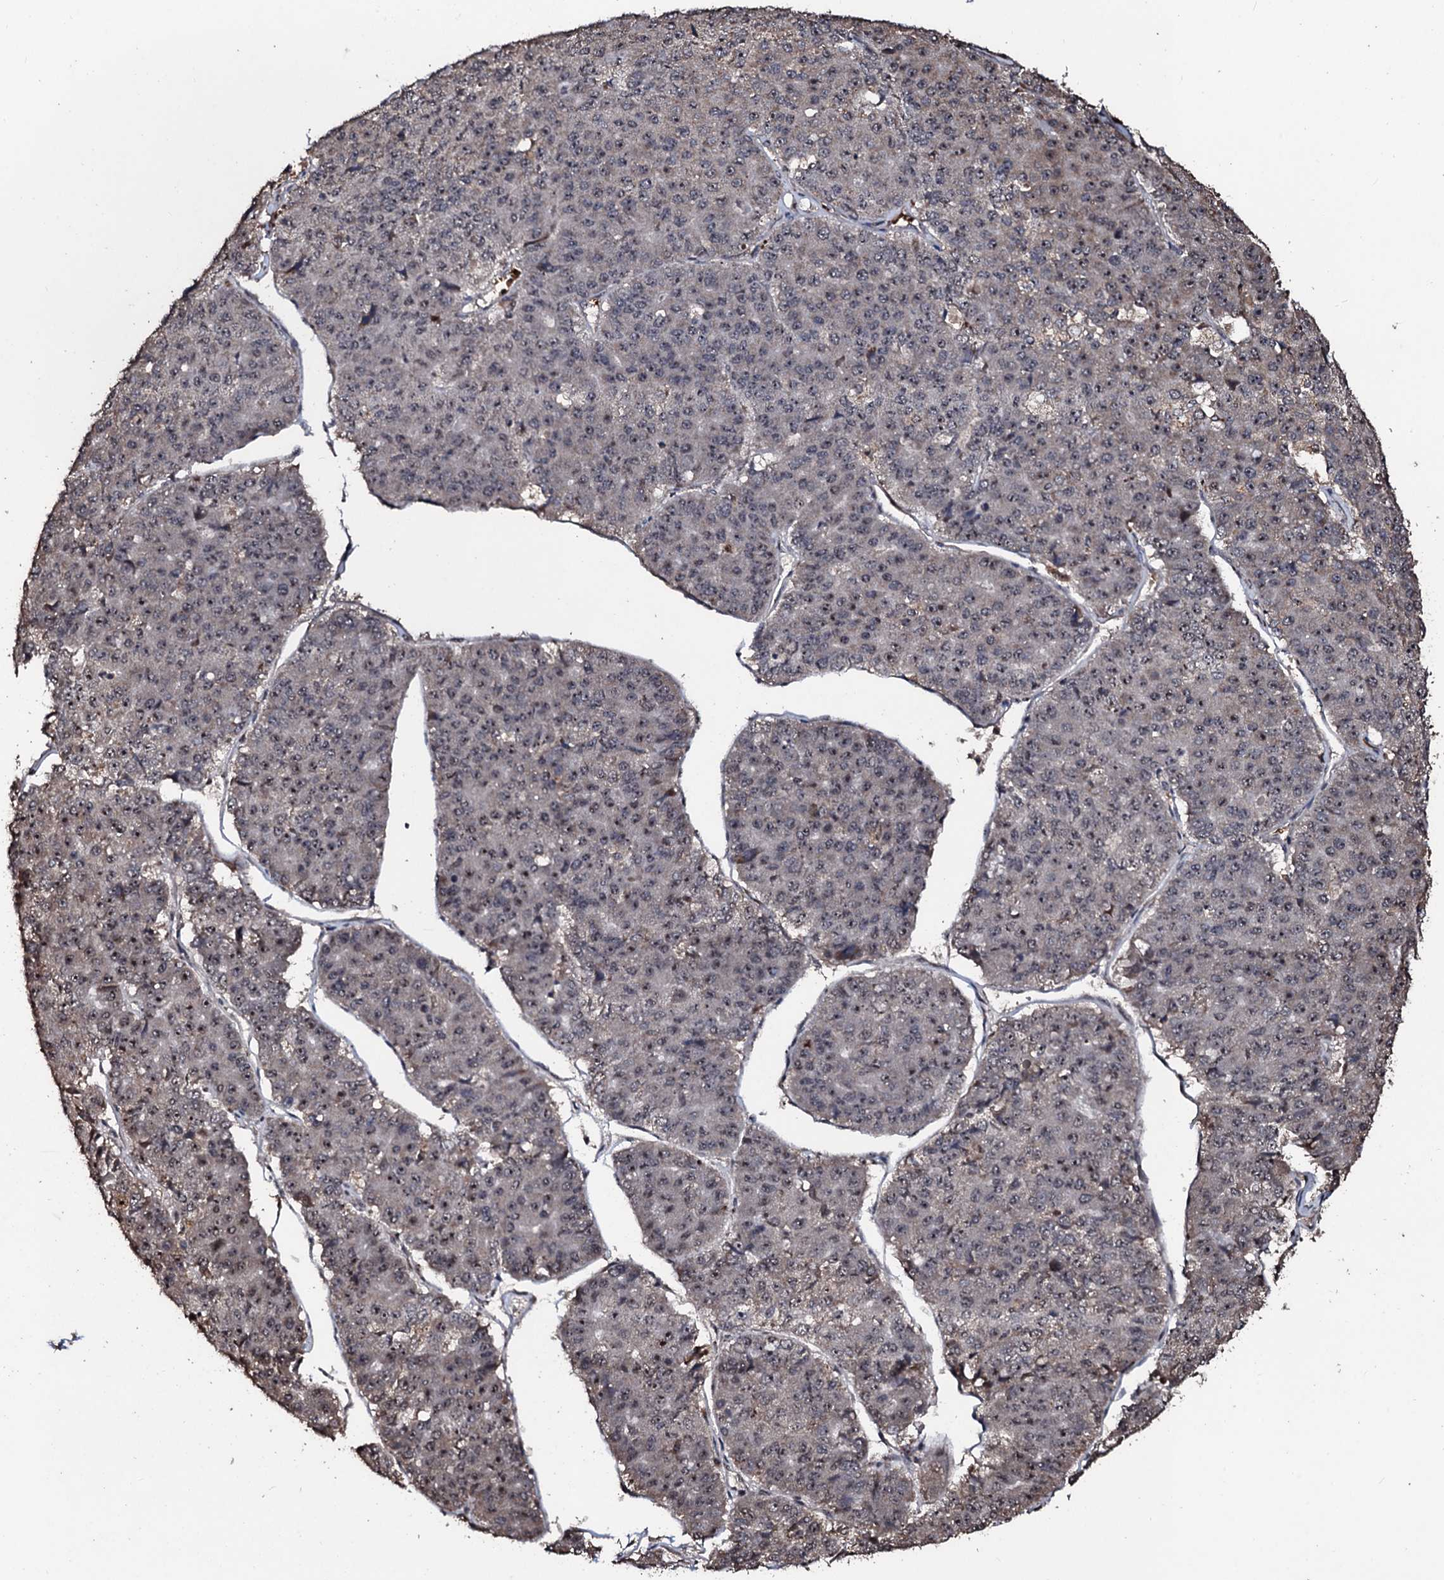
{"staining": {"intensity": "weak", "quantity": "25%-75%", "location": "cytoplasmic/membranous,nuclear"}, "tissue": "pancreatic cancer", "cell_type": "Tumor cells", "image_type": "cancer", "snomed": [{"axis": "morphology", "description": "Adenocarcinoma, NOS"}, {"axis": "topography", "description": "Pancreas"}], "caption": "DAB immunohistochemical staining of human adenocarcinoma (pancreatic) exhibits weak cytoplasmic/membranous and nuclear protein positivity in about 25%-75% of tumor cells.", "gene": "SUPT7L", "patient": {"sex": "male", "age": 50}}